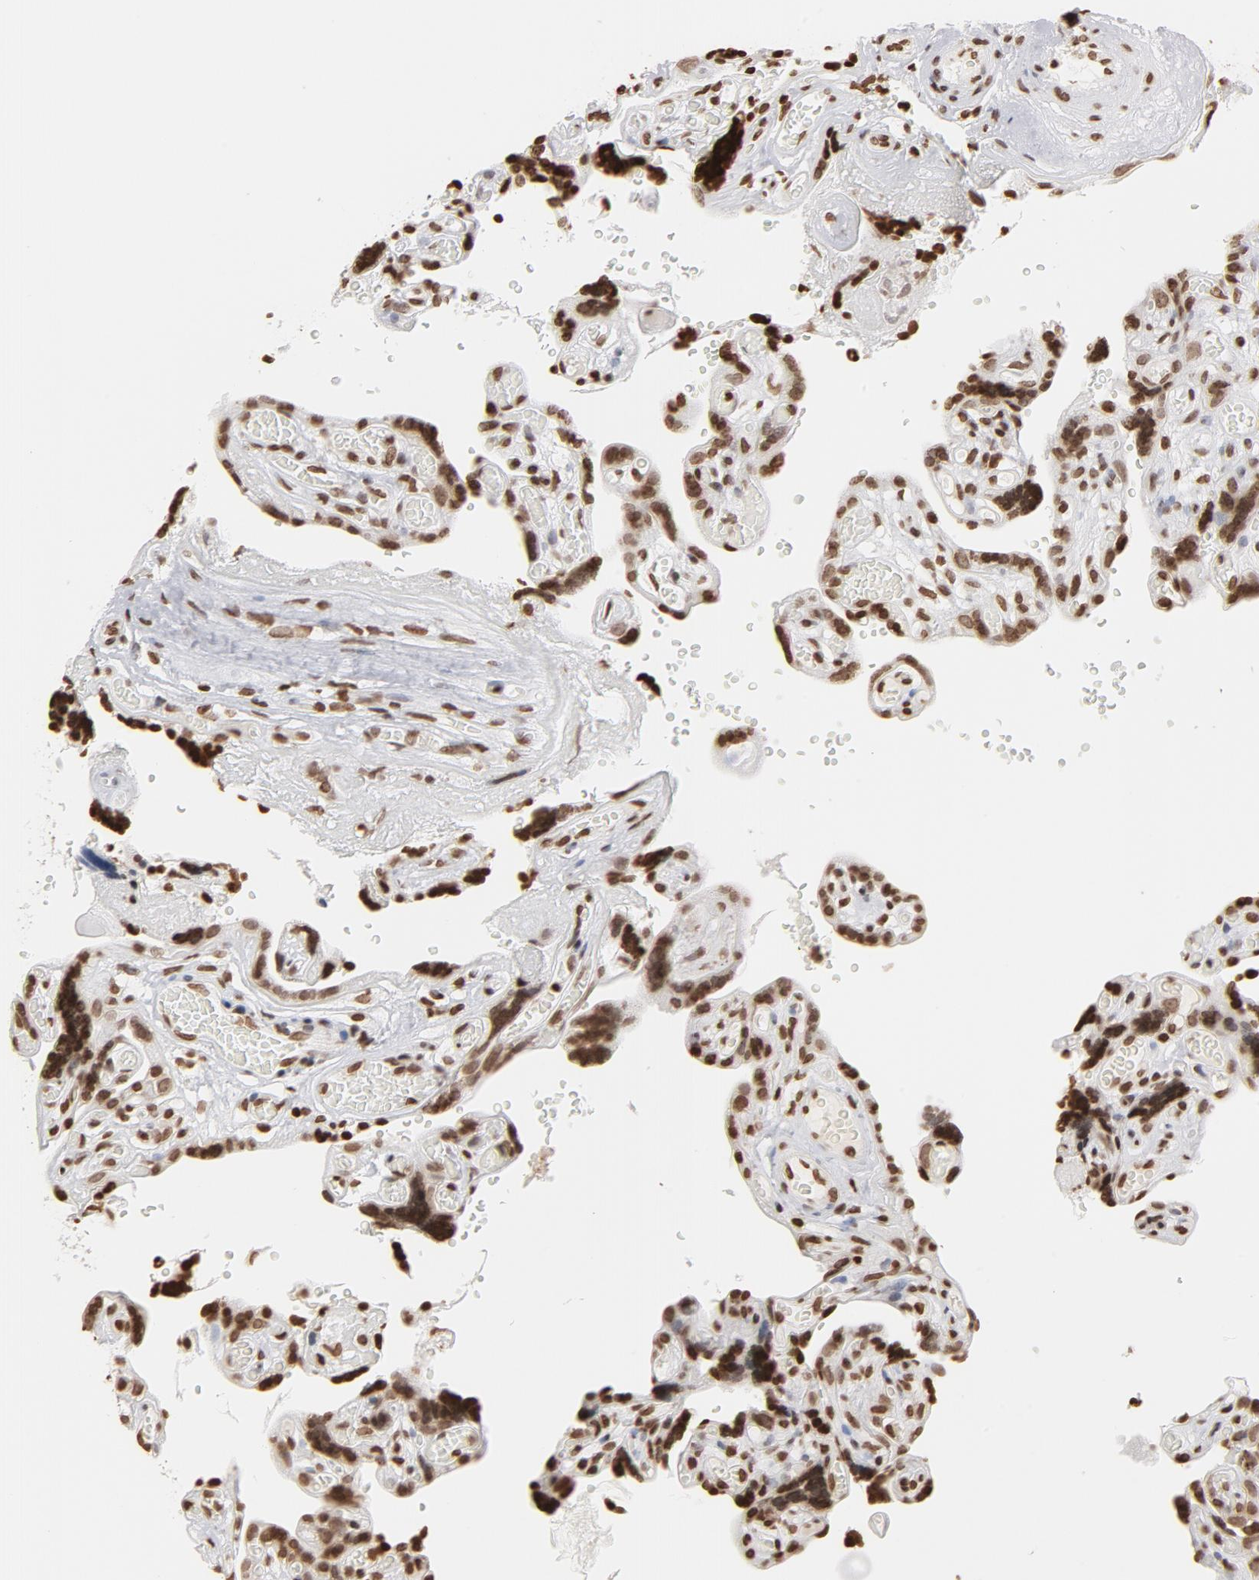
{"staining": {"intensity": "weak", "quantity": ">75%", "location": "nuclear"}, "tissue": "placenta", "cell_type": "Decidual cells", "image_type": "normal", "snomed": [{"axis": "morphology", "description": "Normal tissue, NOS"}, {"axis": "topography", "description": "Placenta"}], "caption": "Approximately >75% of decidual cells in unremarkable placenta reveal weak nuclear protein positivity as visualized by brown immunohistochemical staining.", "gene": "H2AC12", "patient": {"sex": "female", "age": 30}}